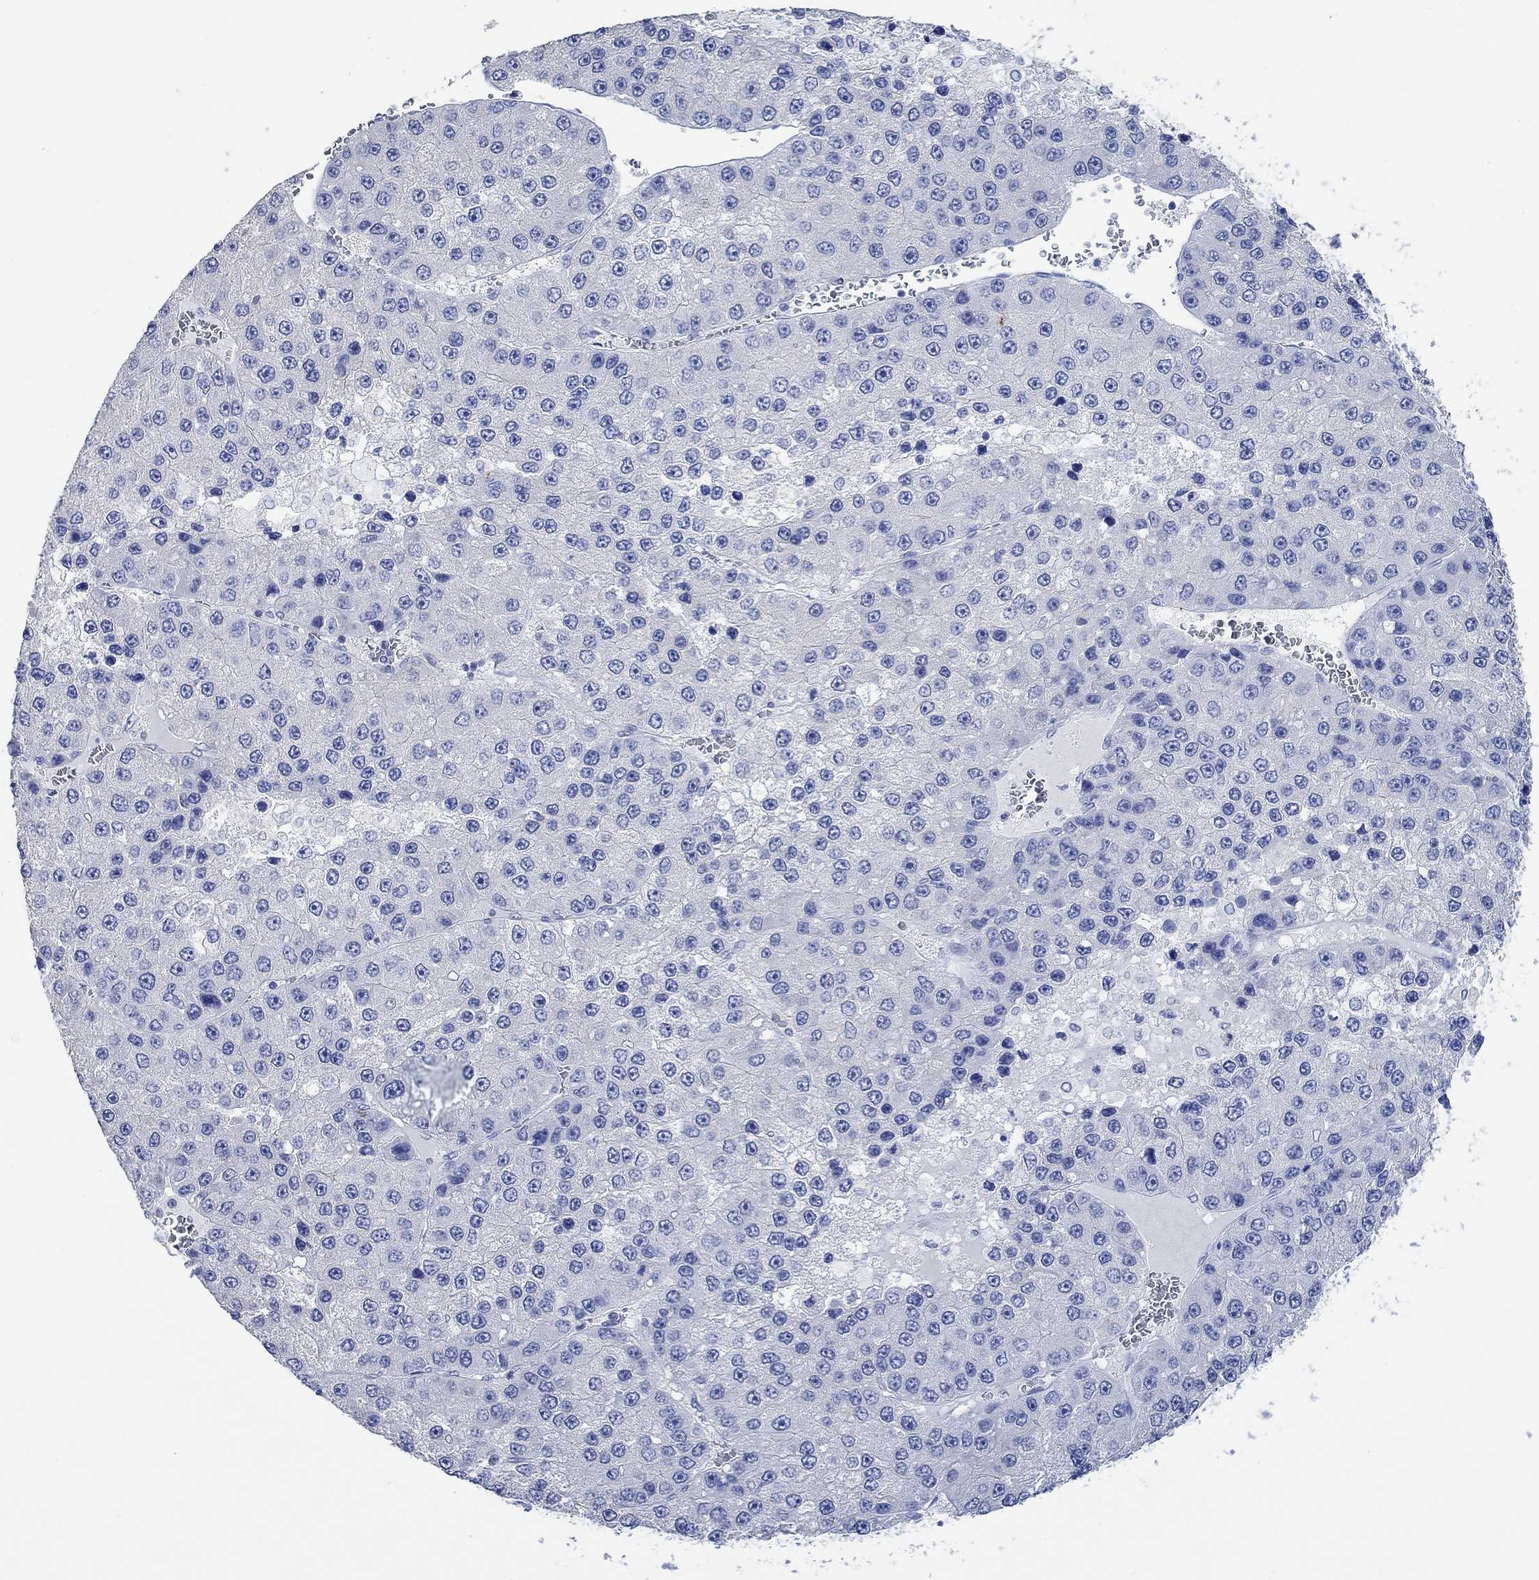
{"staining": {"intensity": "negative", "quantity": "none", "location": "none"}, "tissue": "liver cancer", "cell_type": "Tumor cells", "image_type": "cancer", "snomed": [{"axis": "morphology", "description": "Carcinoma, Hepatocellular, NOS"}, {"axis": "topography", "description": "Liver"}], "caption": "Tumor cells show no significant protein staining in liver cancer (hepatocellular carcinoma).", "gene": "PPP1R17", "patient": {"sex": "female", "age": 73}}